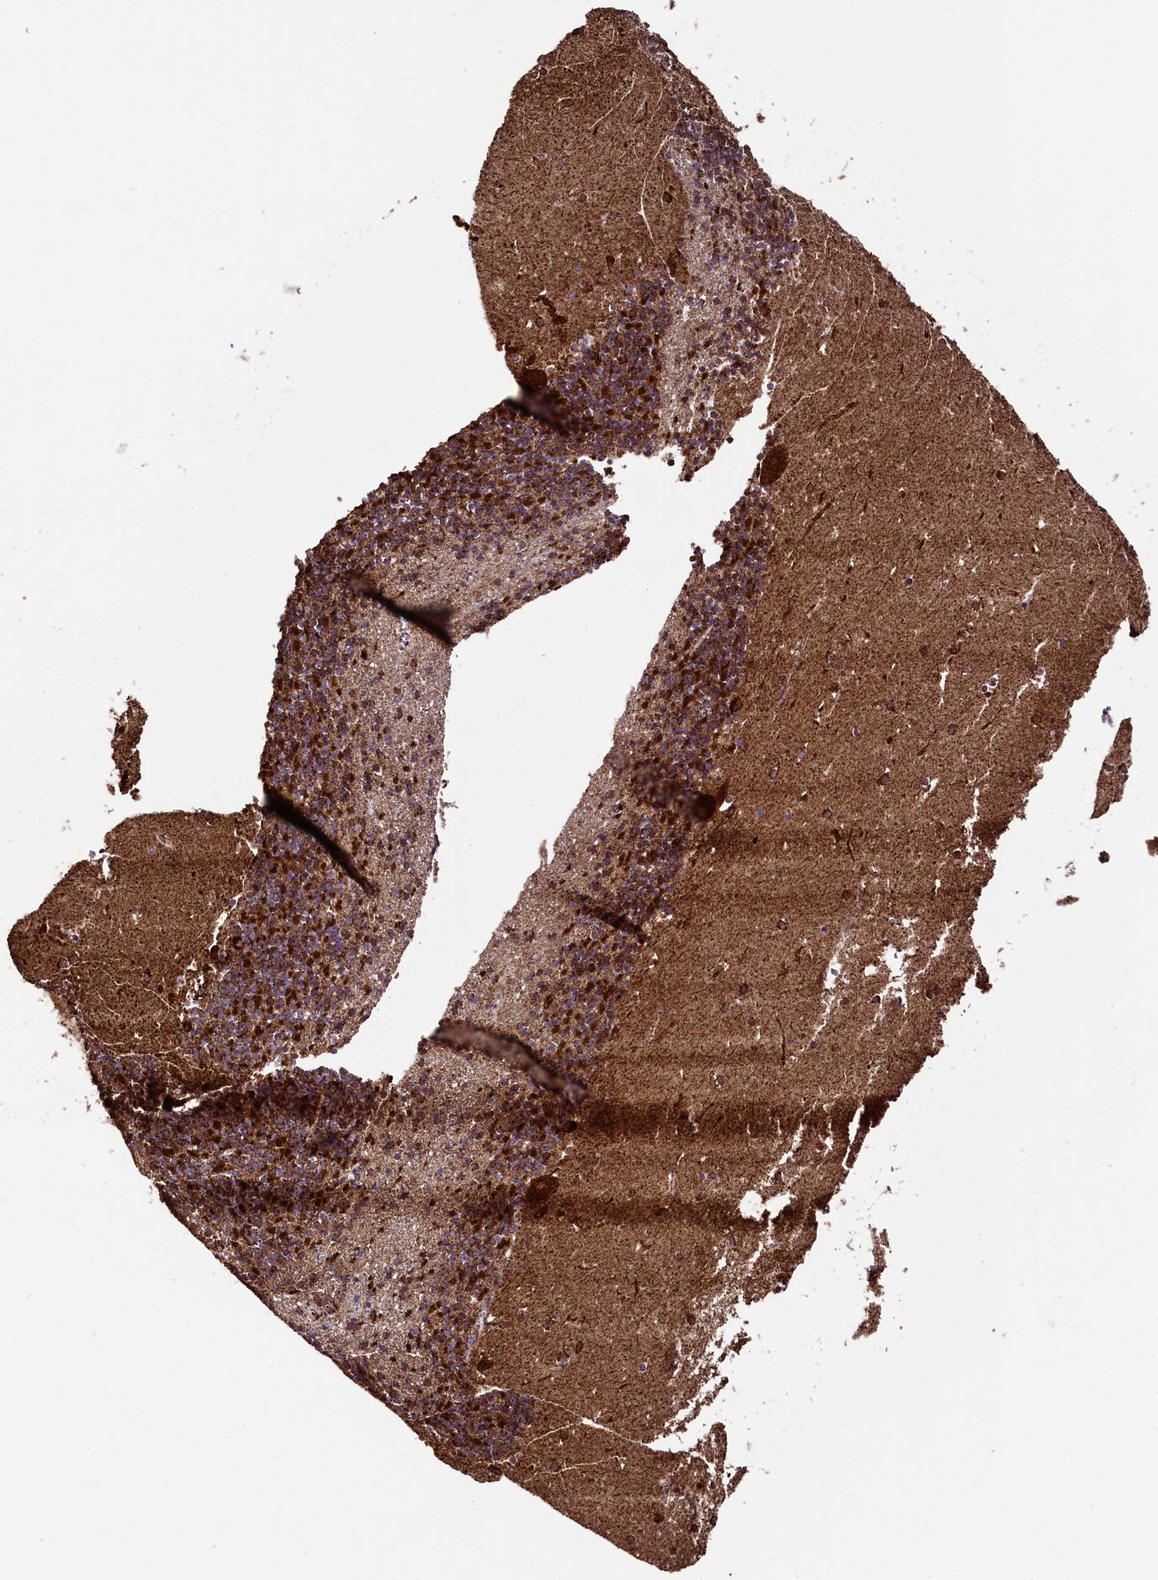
{"staining": {"intensity": "strong", "quantity": "<25%", "location": "cytoplasmic/membranous"}, "tissue": "cerebellum", "cell_type": "Cells in granular layer", "image_type": "normal", "snomed": [{"axis": "morphology", "description": "Normal tissue, NOS"}, {"axis": "topography", "description": "Cerebellum"}], "caption": "Normal cerebellum exhibits strong cytoplasmic/membranous expression in approximately <25% of cells in granular layer.", "gene": "KLC2", "patient": {"sex": "male", "age": 54}}